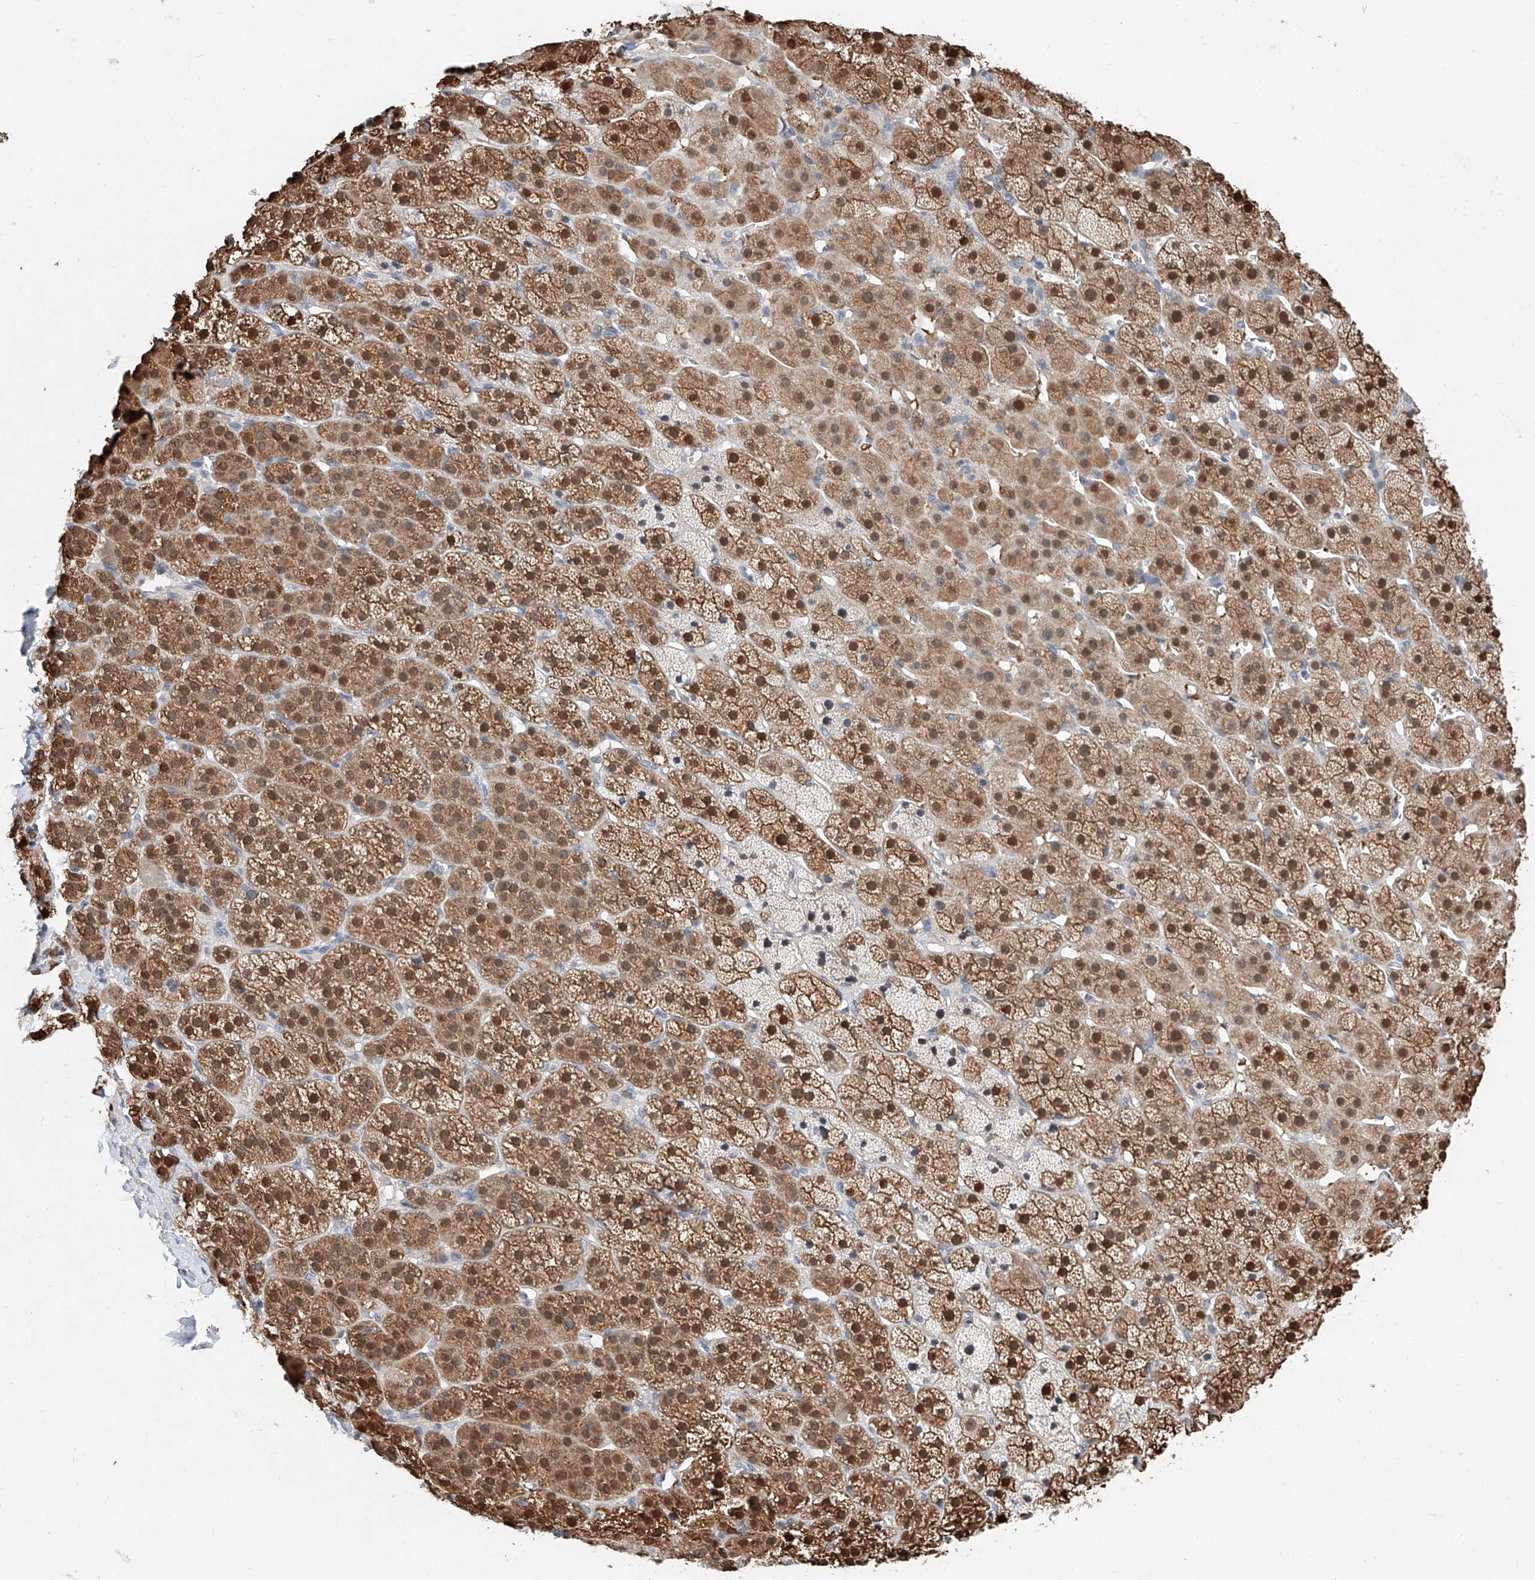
{"staining": {"intensity": "strong", "quantity": ">75%", "location": "cytoplasmic/membranous,nuclear"}, "tissue": "adrenal gland", "cell_type": "Glandular cells", "image_type": "normal", "snomed": [{"axis": "morphology", "description": "Normal tissue, NOS"}, {"axis": "topography", "description": "Adrenal gland"}], "caption": "Protein staining reveals strong cytoplasmic/membranous,nuclear staining in approximately >75% of glandular cells in benign adrenal gland.", "gene": "FUCA2", "patient": {"sex": "female", "age": 57}}